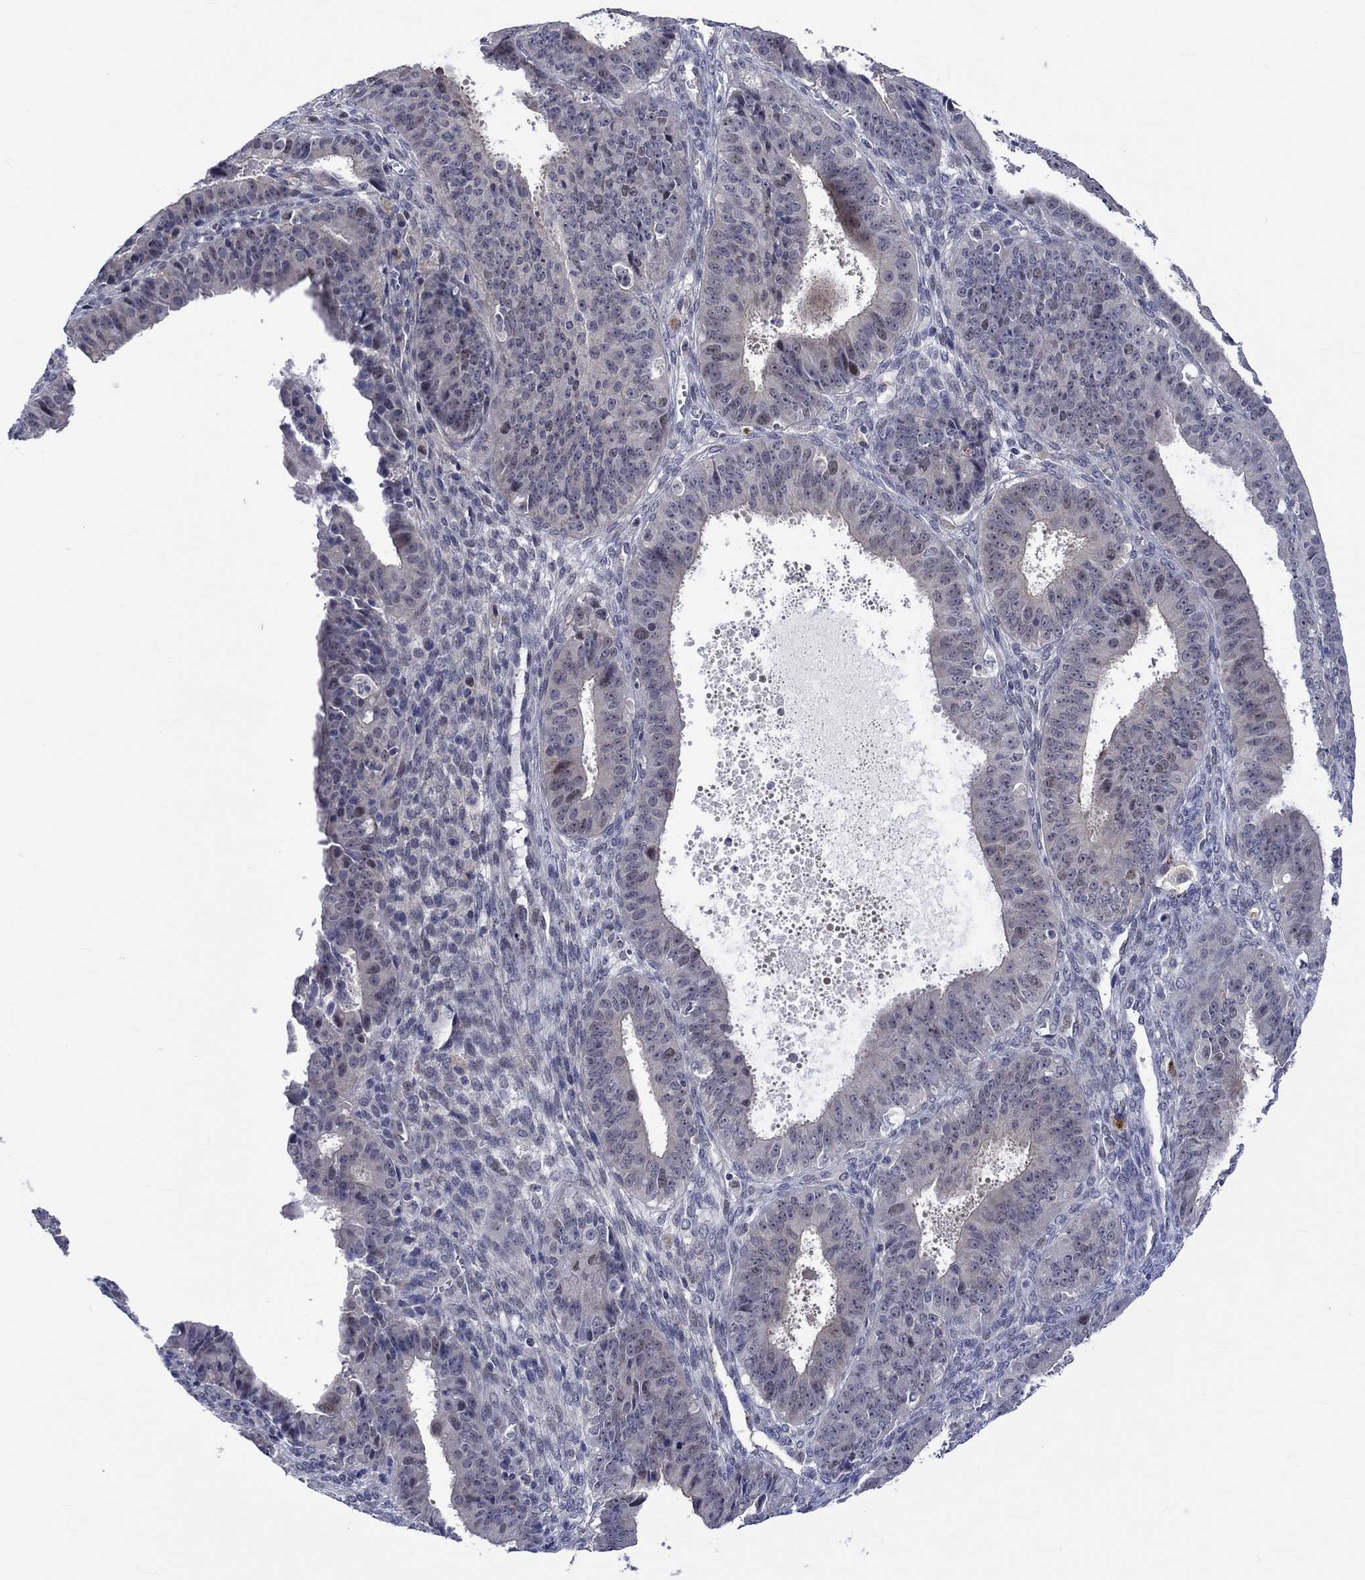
{"staining": {"intensity": "negative", "quantity": "none", "location": "none"}, "tissue": "ovarian cancer", "cell_type": "Tumor cells", "image_type": "cancer", "snomed": [{"axis": "morphology", "description": "Carcinoma, endometroid"}, {"axis": "topography", "description": "Ovary"}], "caption": "There is no significant positivity in tumor cells of ovarian cancer.", "gene": "E2F8", "patient": {"sex": "female", "age": 42}}